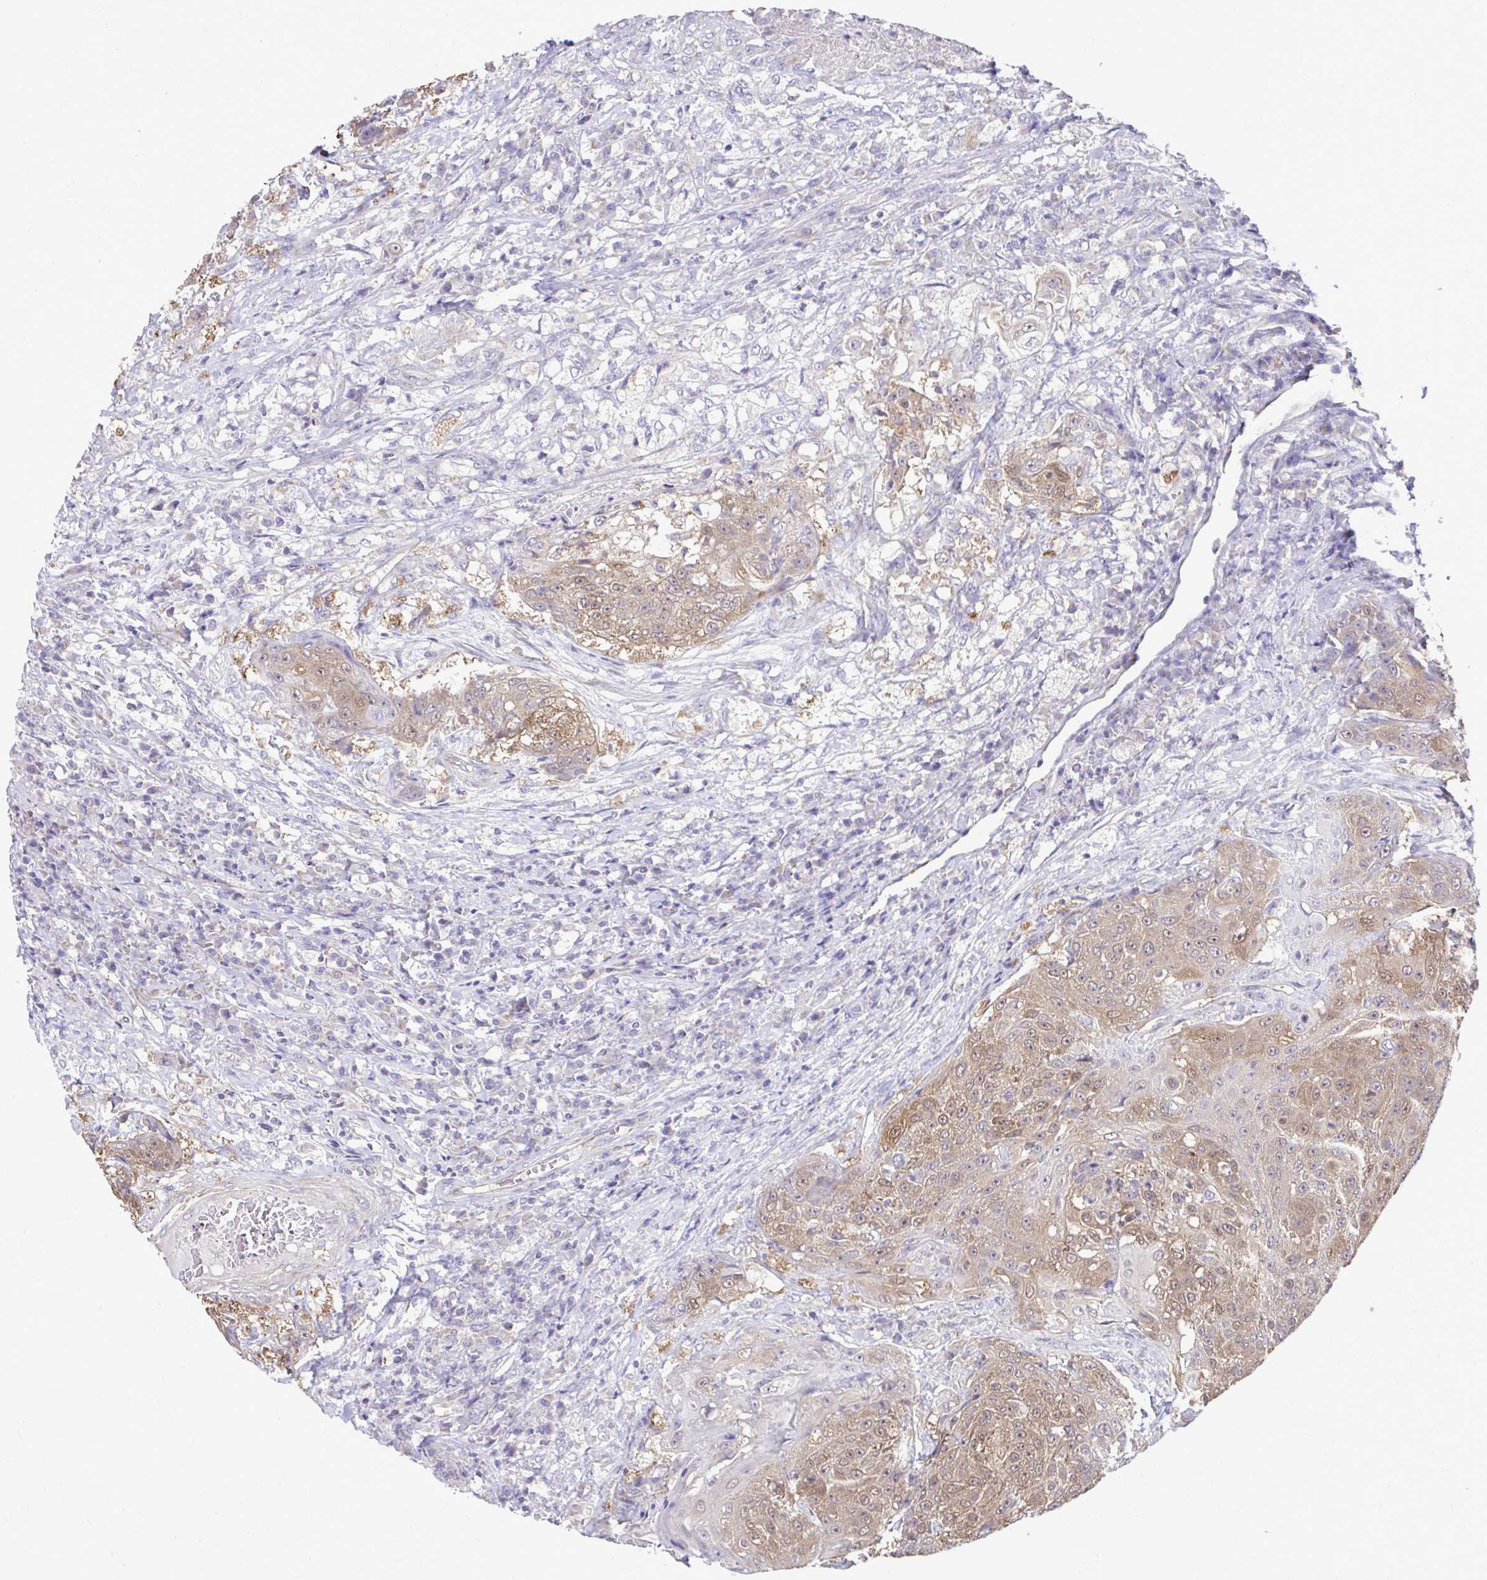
{"staining": {"intensity": "moderate", "quantity": ">75%", "location": "cytoplasmic/membranous"}, "tissue": "urothelial cancer", "cell_type": "Tumor cells", "image_type": "cancer", "snomed": [{"axis": "morphology", "description": "Urothelial carcinoma, High grade"}, {"axis": "topography", "description": "Urinary bladder"}], "caption": "Immunohistochemical staining of human high-grade urothelial carcinoma exhibits medium levels of moderate cytoplasmic/membranous protein positivity in approximately >75% of tumor cells.", "gene": "SARS2", "patient": {"sex": "female", "age": 63}}